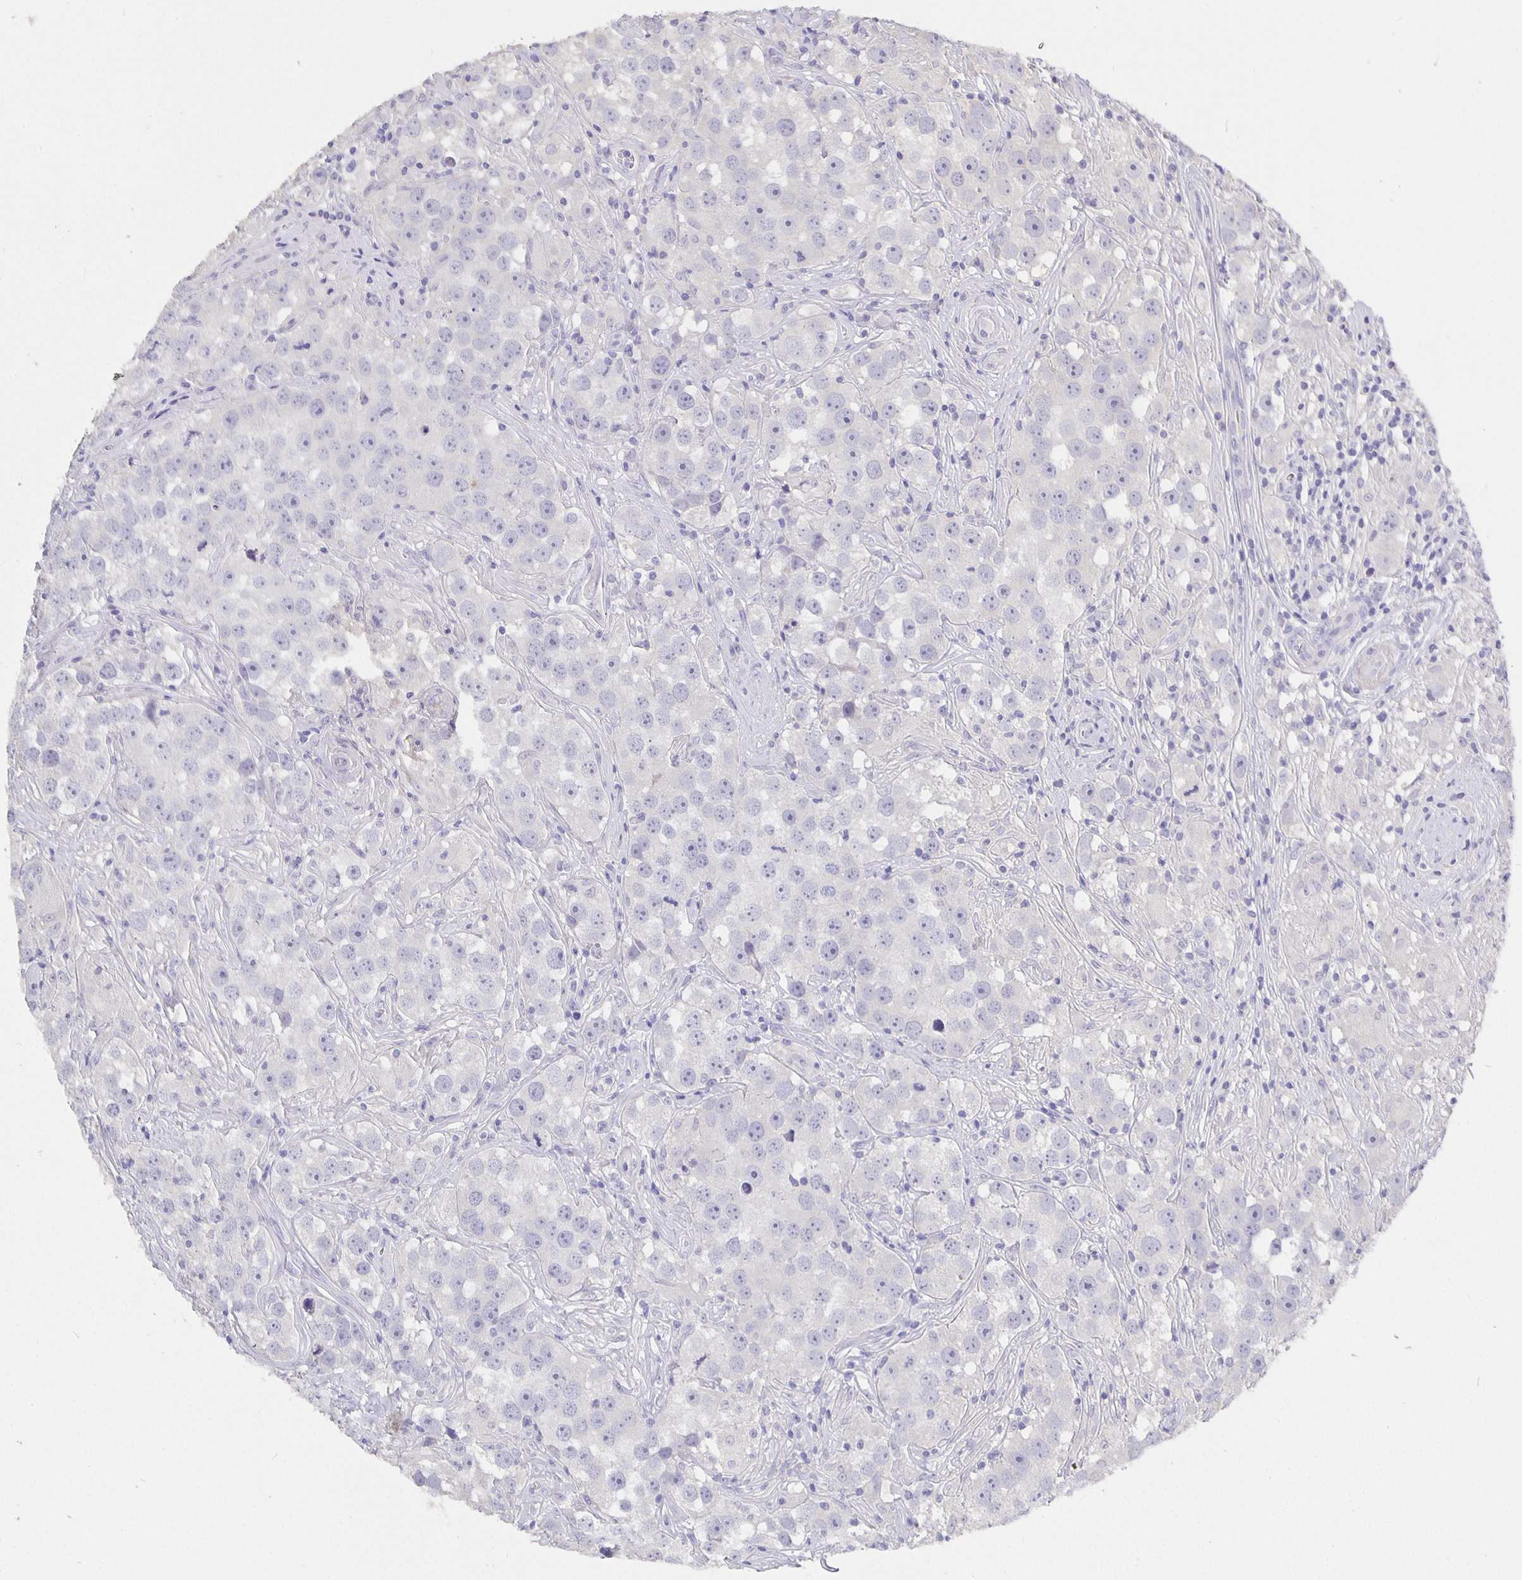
{"staining": {"intensity": "negative", "quantity": "none", "location": "none"}, "tissue": "testis cancer", "cell_type": "Tumor cells", "image_type": "cancer", "snomed": [{"axis": "morphology", "description": "Seminoma, NOS"}, {"axis": "topography", "description": "Testis"}], "caption": "Human seminoma (testis) stained for a protein using immunohistochemistry (IHC) displays no expression in tumor cells.", "gene": "CFAP74", "patient": {"sex": "male", "age": 49}}